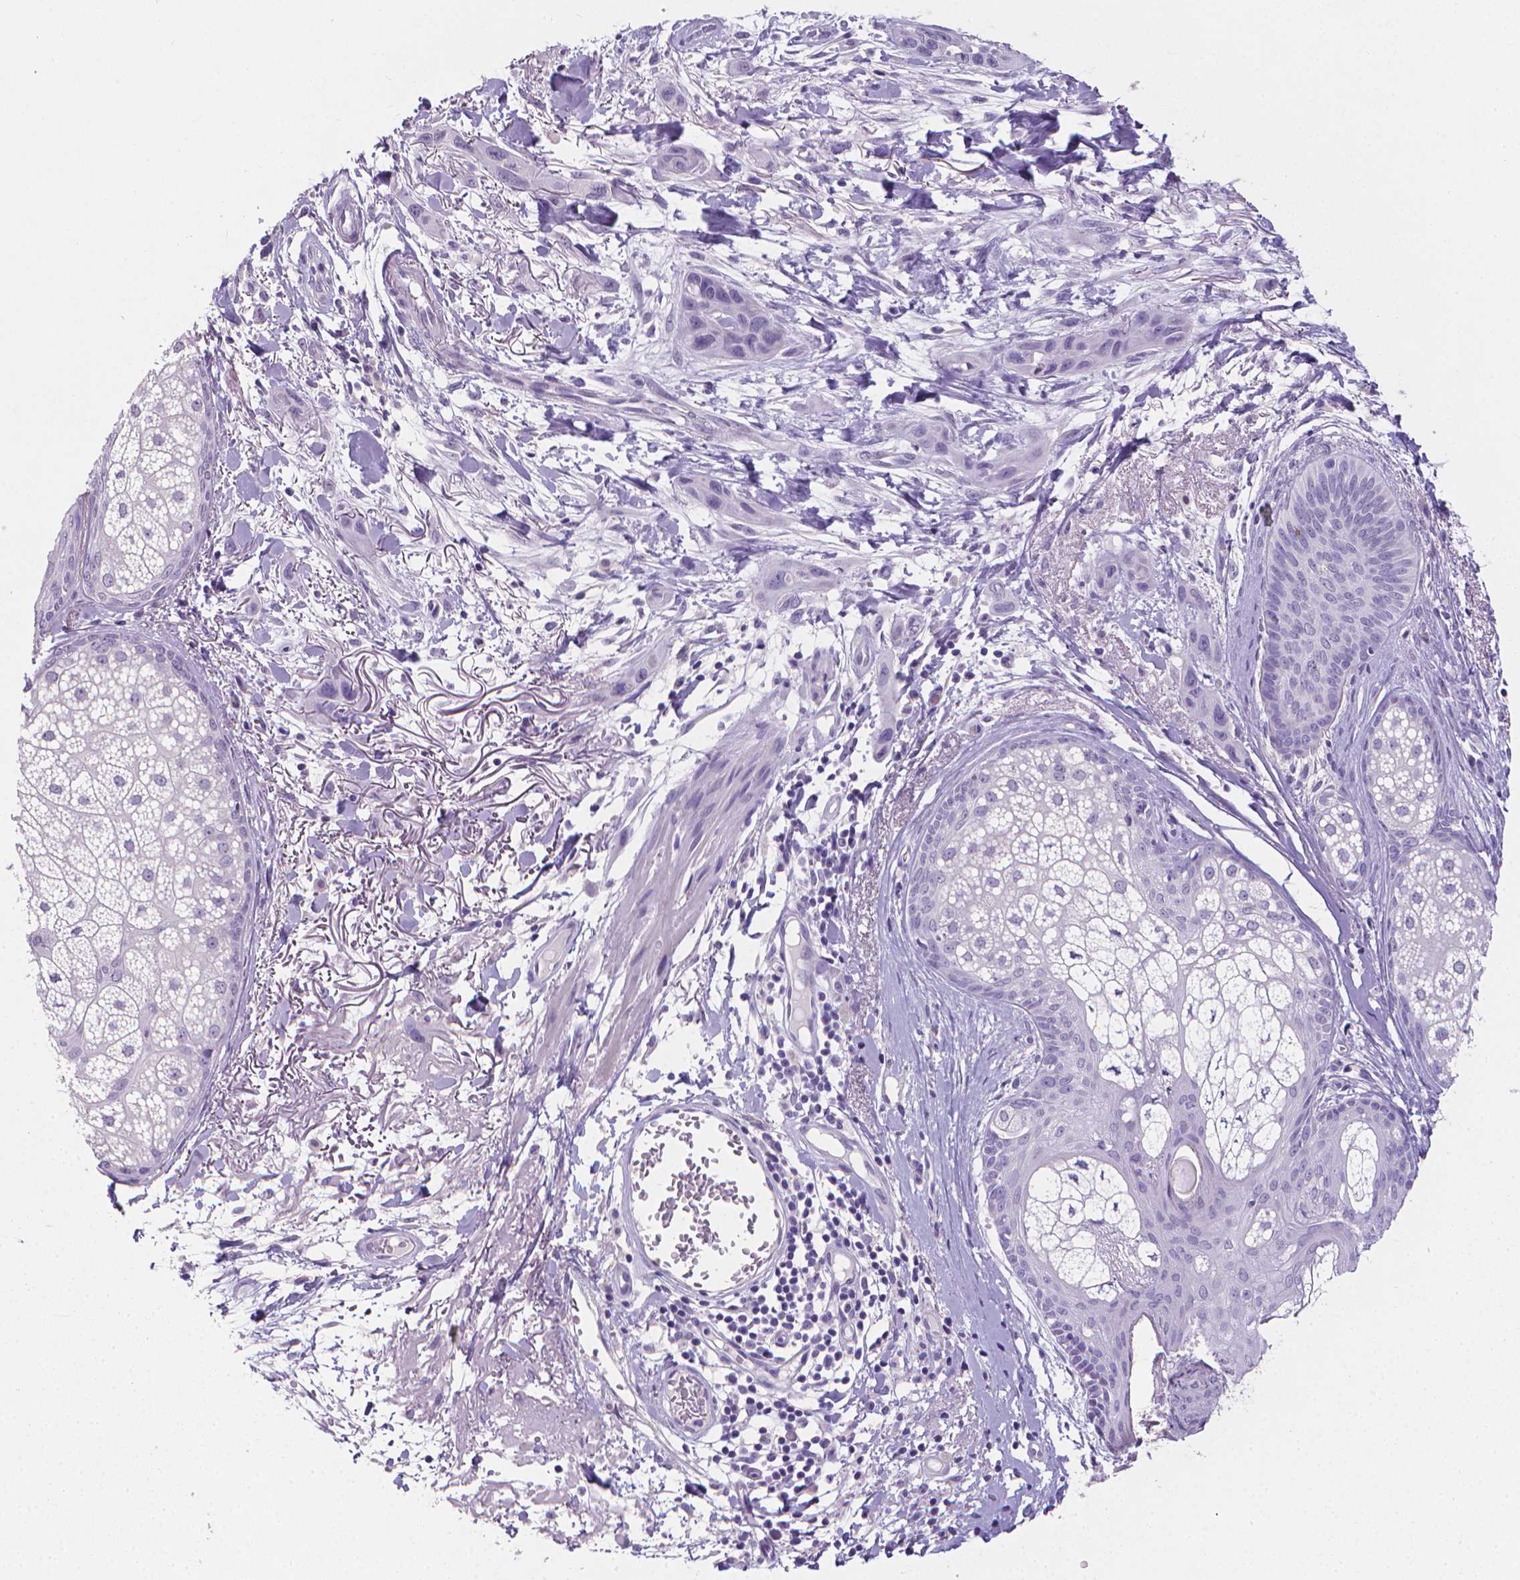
{"staining": {"intensity": "negative", "quantity": "none", "location": "none"}, "tissue": "skin cancer", "cell_type": "Tumor cells", "image_type": "cancer", "snomed": [{"axis": "morphology", "description": "Squamous cell carcinoma, NOS"}, {"axis": "topography", "description": "Skin"}], "caption": "Protein analysis of skin squamous cell carcinoma displays no significant staining in tumor cells.", "gene": "XPNPEP2", "patient": {"sex": "male", "age": 79}}